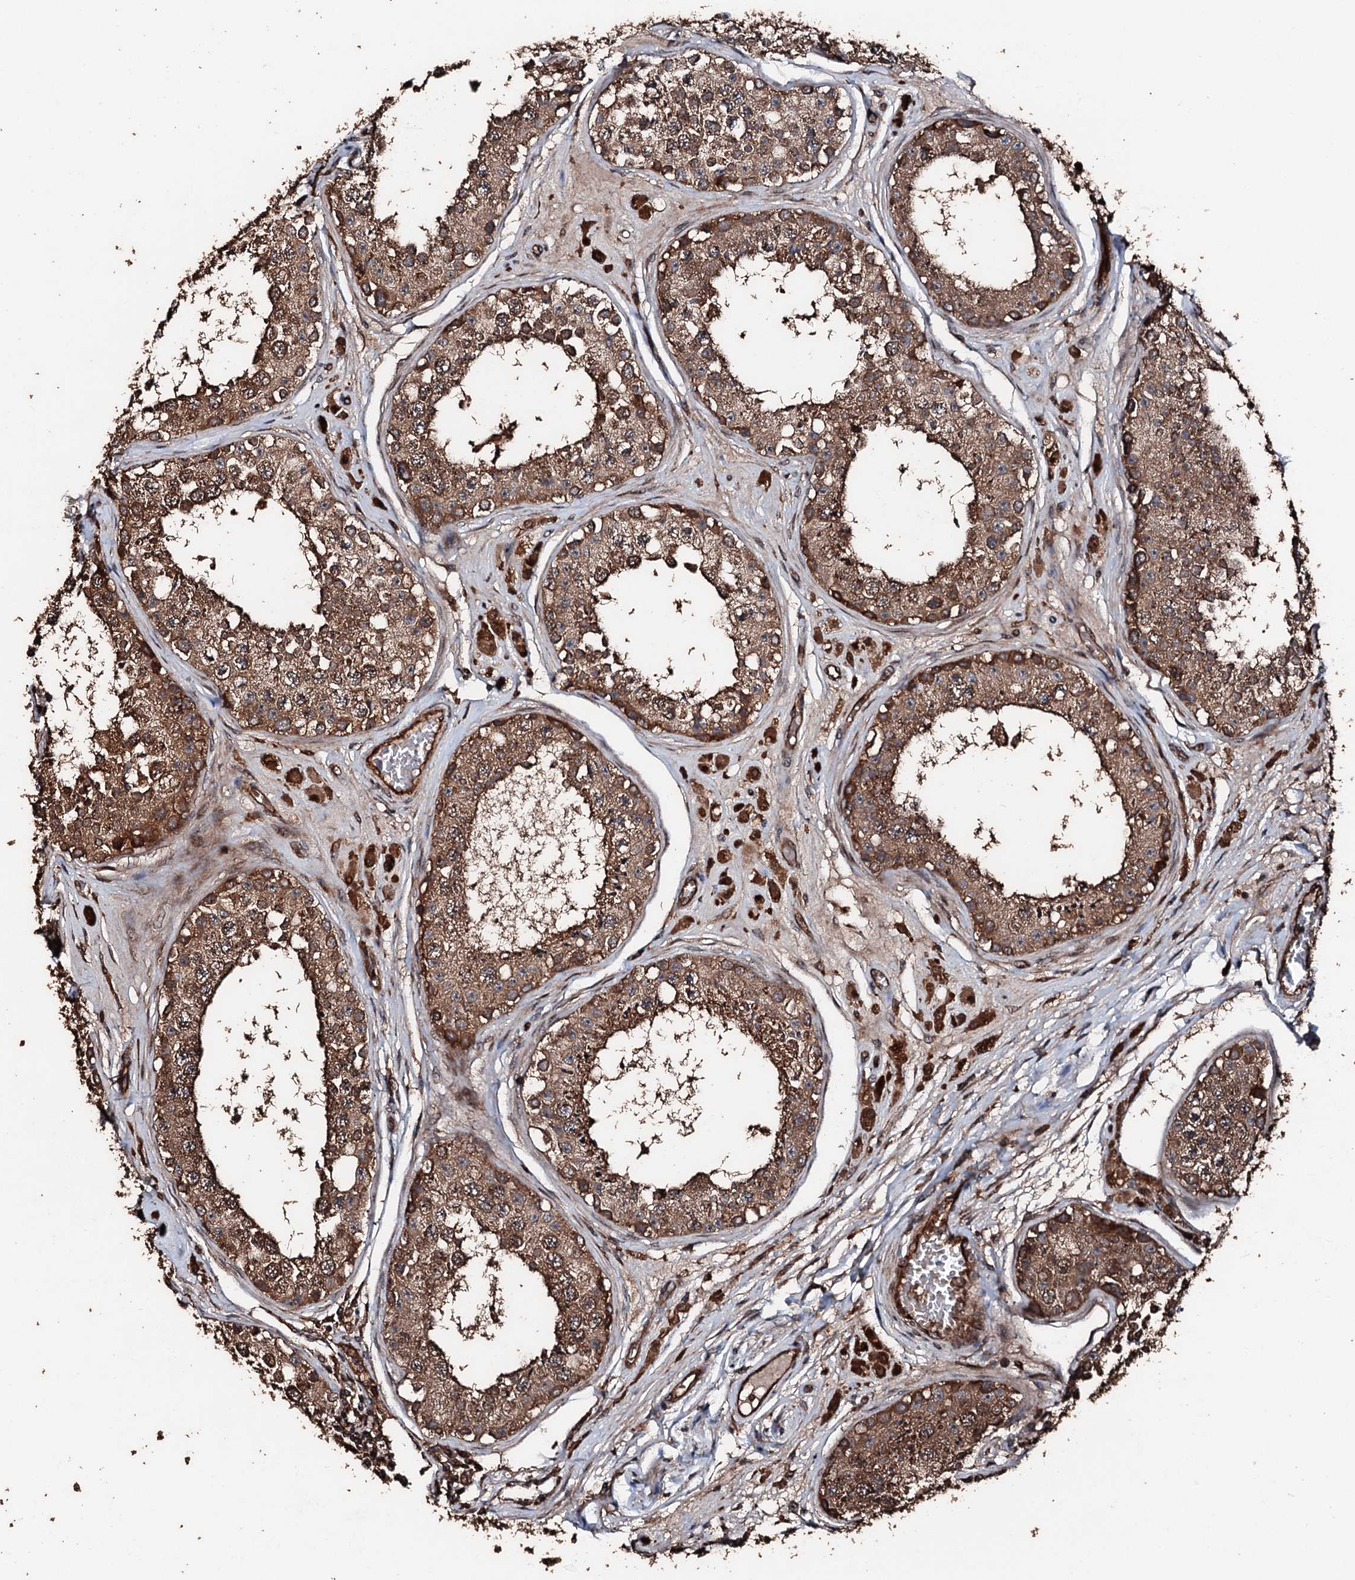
{"staining": {"intensity": "strong", "quantity": ">75%", "location": "cytoplasmic/membranous"}, "tissue": "testis", "cell_type": "Cells in seminiferous ducts", "image_type": "normal", "snomed": [{"axis": "morphology", "description": "Normal tissue, NOS"}, {"axis": "topography", "description": "Testis"}], "caption": "IHC (DAB (3,3'-diaminobenzidine)) staining of normal human testis reveals strong cytoplasmic/membranous protein staining in about >75% of cells in seminiferous ducts. (DAB IHC, brown staining for protein, blue staining for nuclei).", "gene": "KIF18A", "patient": {"sex": "male", "age": 25}}